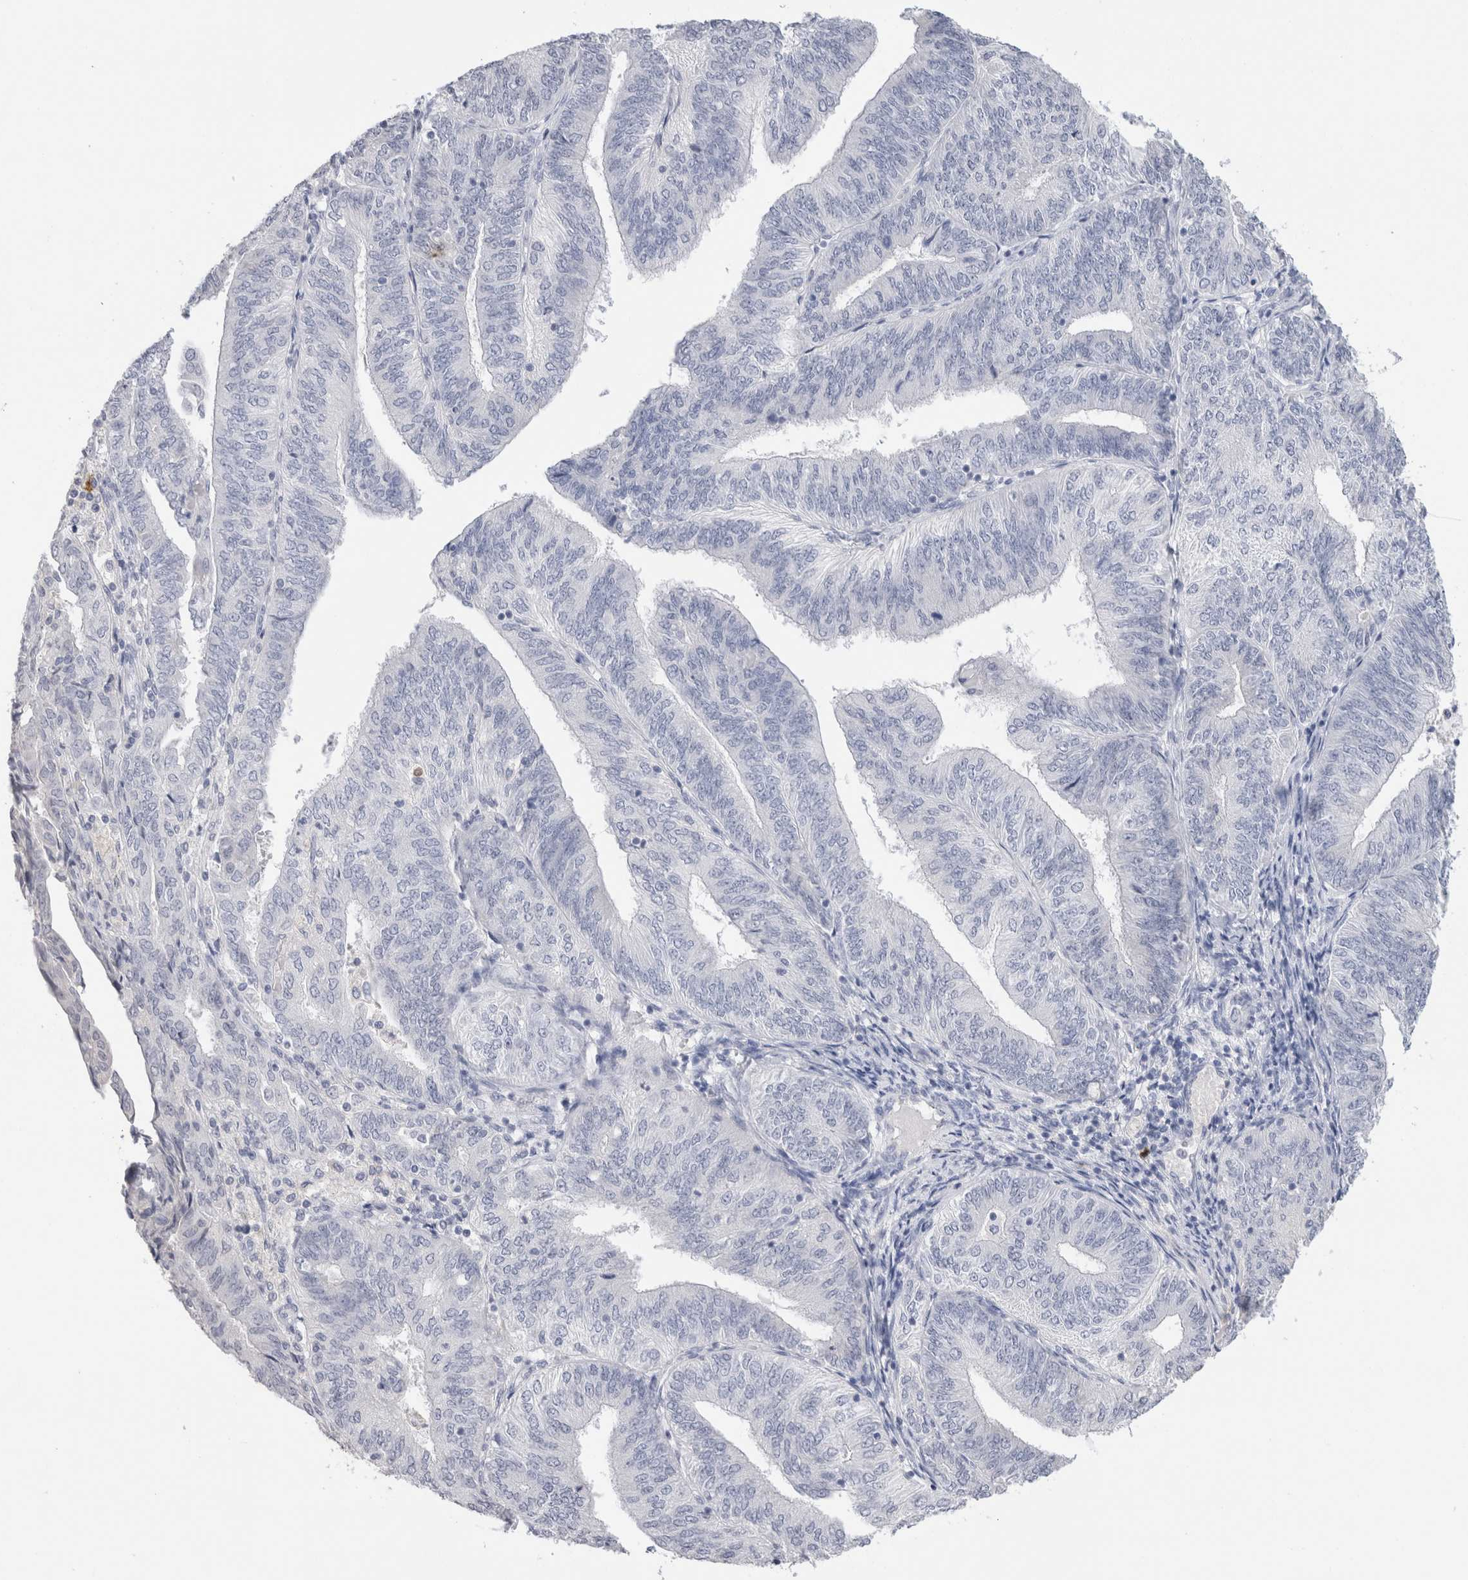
{"staining": {"intensity": "negative", "quantity": "none", "location": "none"}, "tissue": "endometrial cancer", "cell_type": "Tumor cells", "image_type": "cancer", "snomed": [{"axis": "morphology", "description": "Adenocarcinoma, NOS"}, {"axis": "topography", "description": "Endometrium"}], "caption": "High magnification brightfield microscopy of endometrial adenocarcinoma stained with DAB (brown) and counterstained with hematoxylin (blue): tumor cells show no significant positivity.", "gene": "LAMP3", "patient": {"sex": "female", "age": 58}}